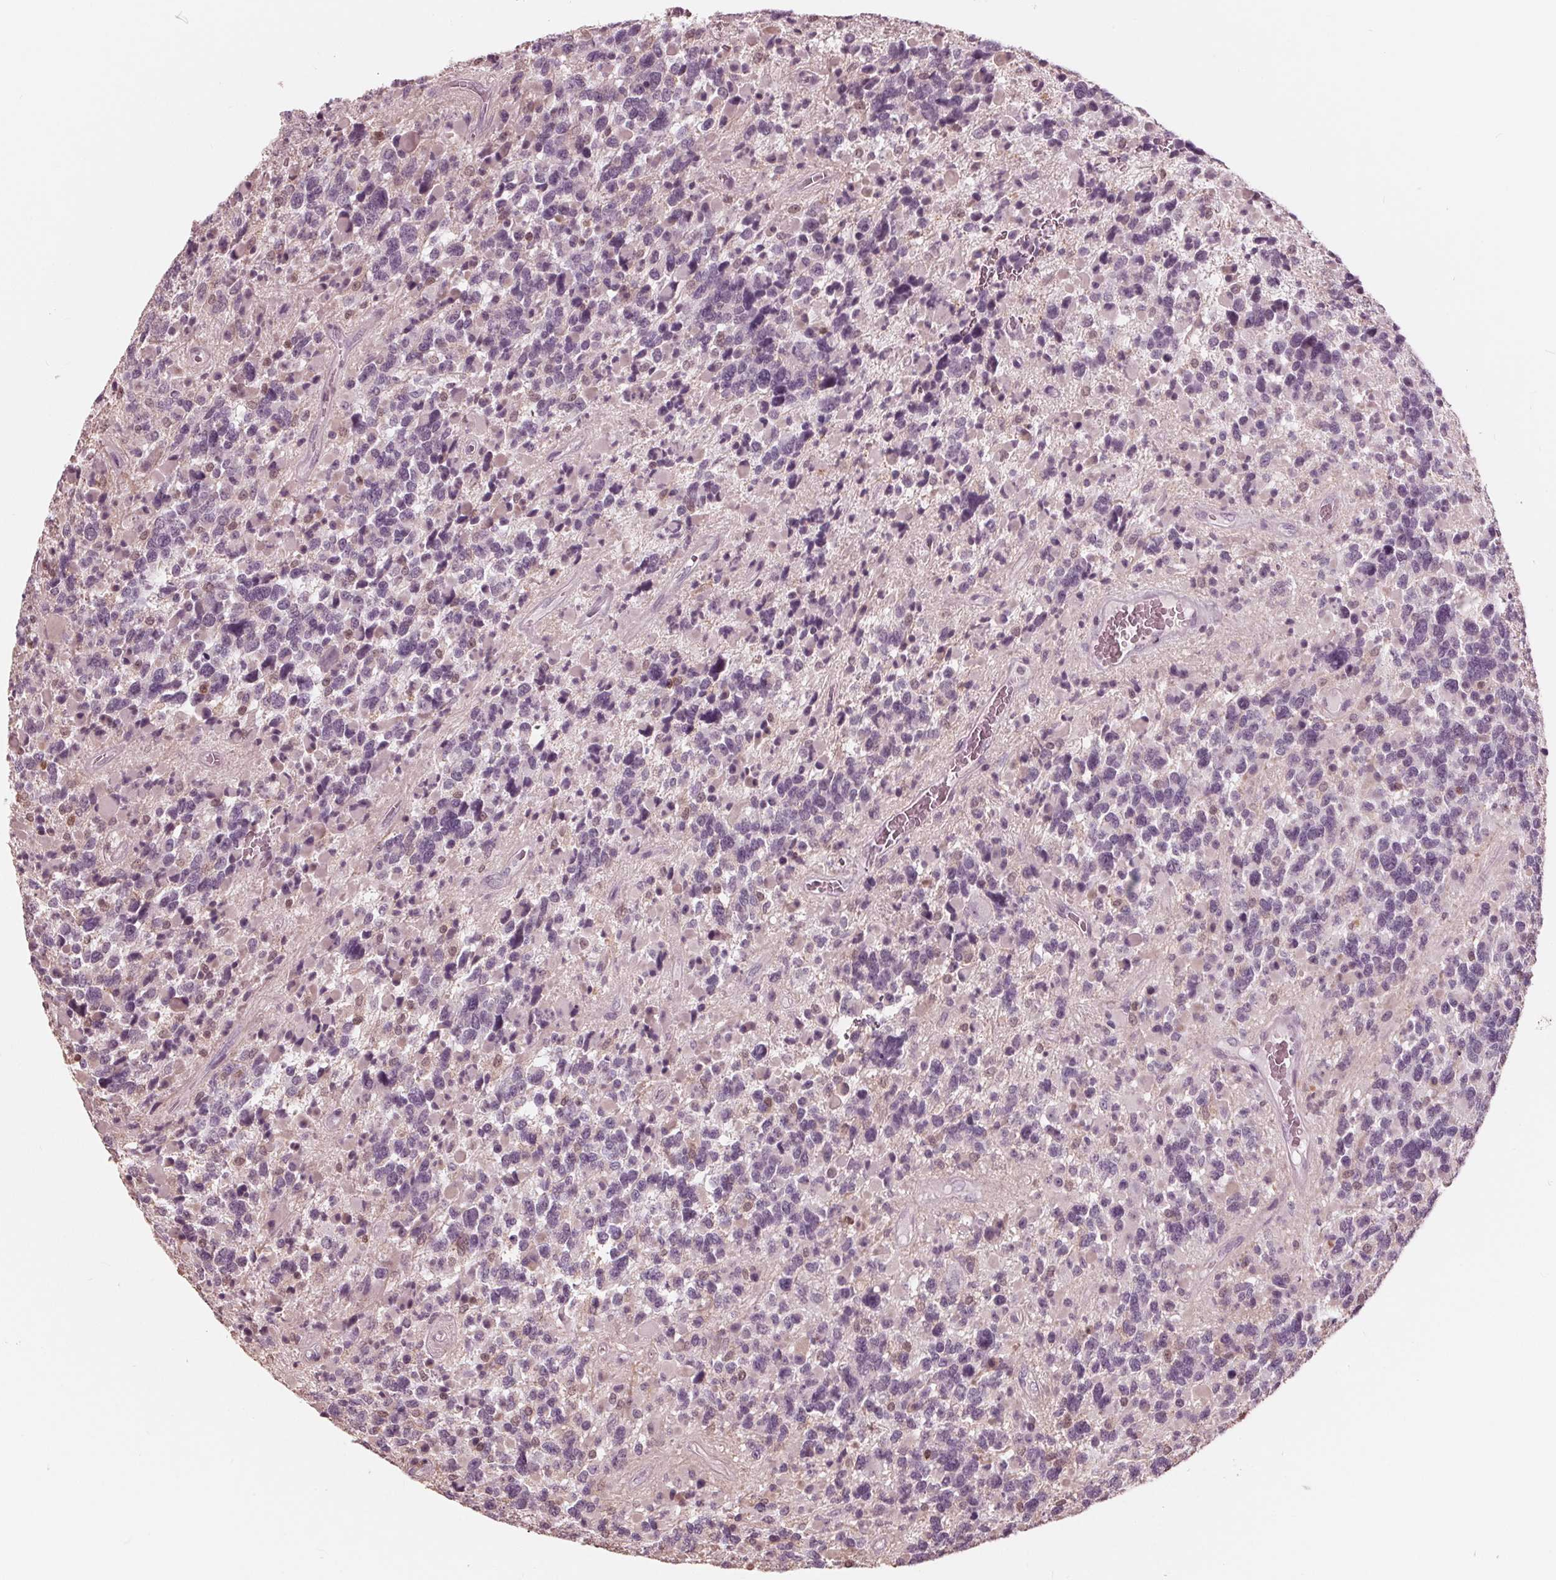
{"staining": {"intensity": "weak", "quantity": "<25%", "location": "nuclear"}, "tissue": "glioma", "cell_type": "Tumor cells", "image_type": "cancer", "snomed": [{"axis": "morphology", "description": "Glioma, malignant, High grade"}, {"axis": "topography", "description": "Brain"}], "caption": "Image shows no protein staining in tumor cells of glioma tissue. Nuclei are stained in blue.", "gene": "ING3", "patient": {"sex": "female", "age": 40}}